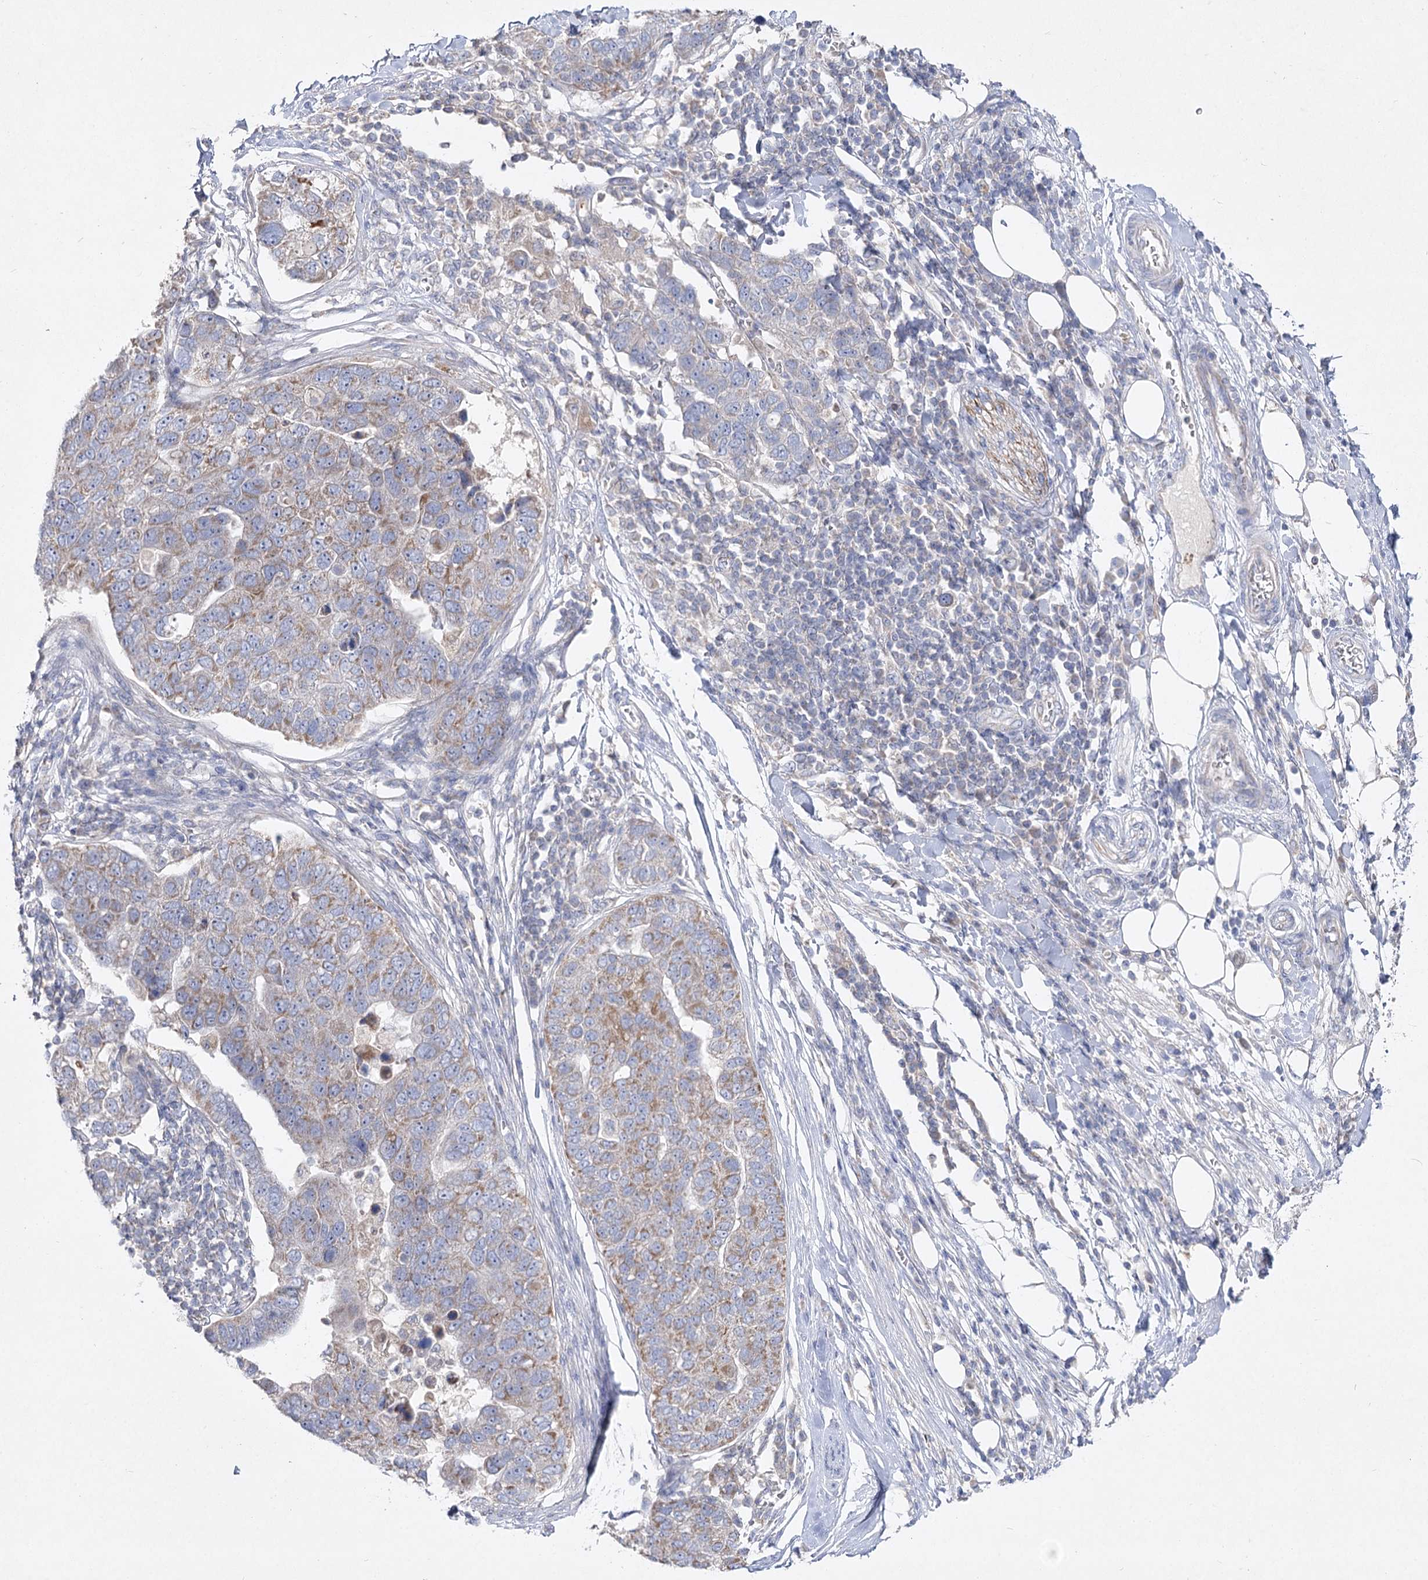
{"staining": {"intensity": "weak", "quantity": "25%-75%", "location": "cytoplasmic/membranous"}, "tissue": "pancreatic cancer", "cell_type": "Tumor cells", "image_type": "cancer", "snomed": [{"axis": "morphology", "description": "Adenocarcinoma, NOS"}, {"axis": "topography", "description": "Pancreas"}], "caption": "An immunohistochemistry micrograph of tumor tissue is shown. Protein staining in brown highlights weak cytoplasmic/membranous positivity in pancreatic cancer within tumor cells. Immunohistochemistry stains the protein in brown and the nuclei are stained blue.", "gene": "TMEM187", "patient": {"sex": "female", "age": 61}}